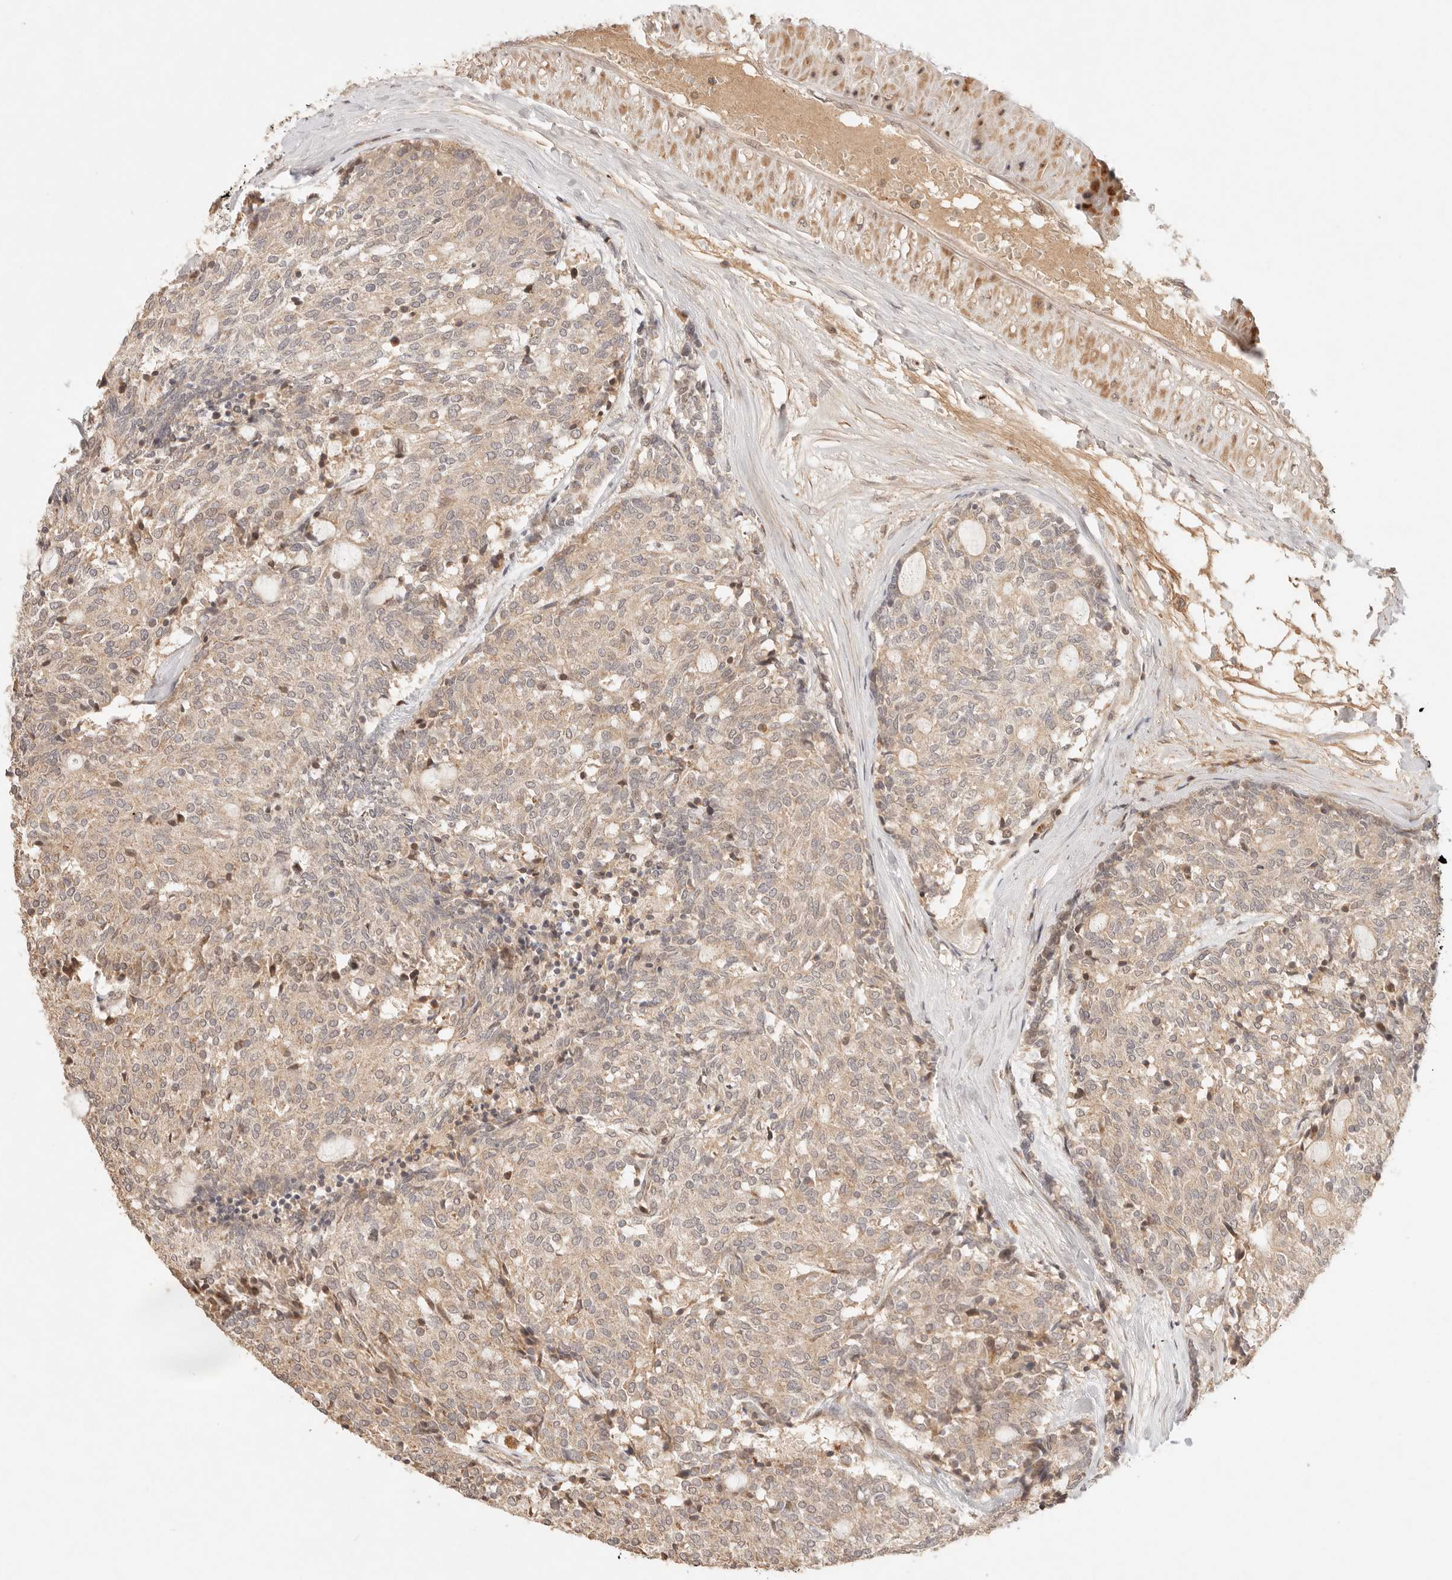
{"staining": {"intensity": "weak", "quantity": ">75%", "location": "cytoplasmic/membranous"}, "tissue": "carcinoid", "cell_type": "Tumor cells", "image_type": "cancer", "snomed": [{"axis": "morphology", "description": "Carcinoid, malignant, NOS"}, {"axis": "topography", "description": "Pancreas"}], "caption": "A histopathology image of human carcinoid stained for a protein displays weak cytoplasmic/membranous brown staining in tumor cells. (DAB IHC with brightfield microscopy, high magnification).", "gene": "PHLDA3", "patient": {"sex": "female", "age": 54}}